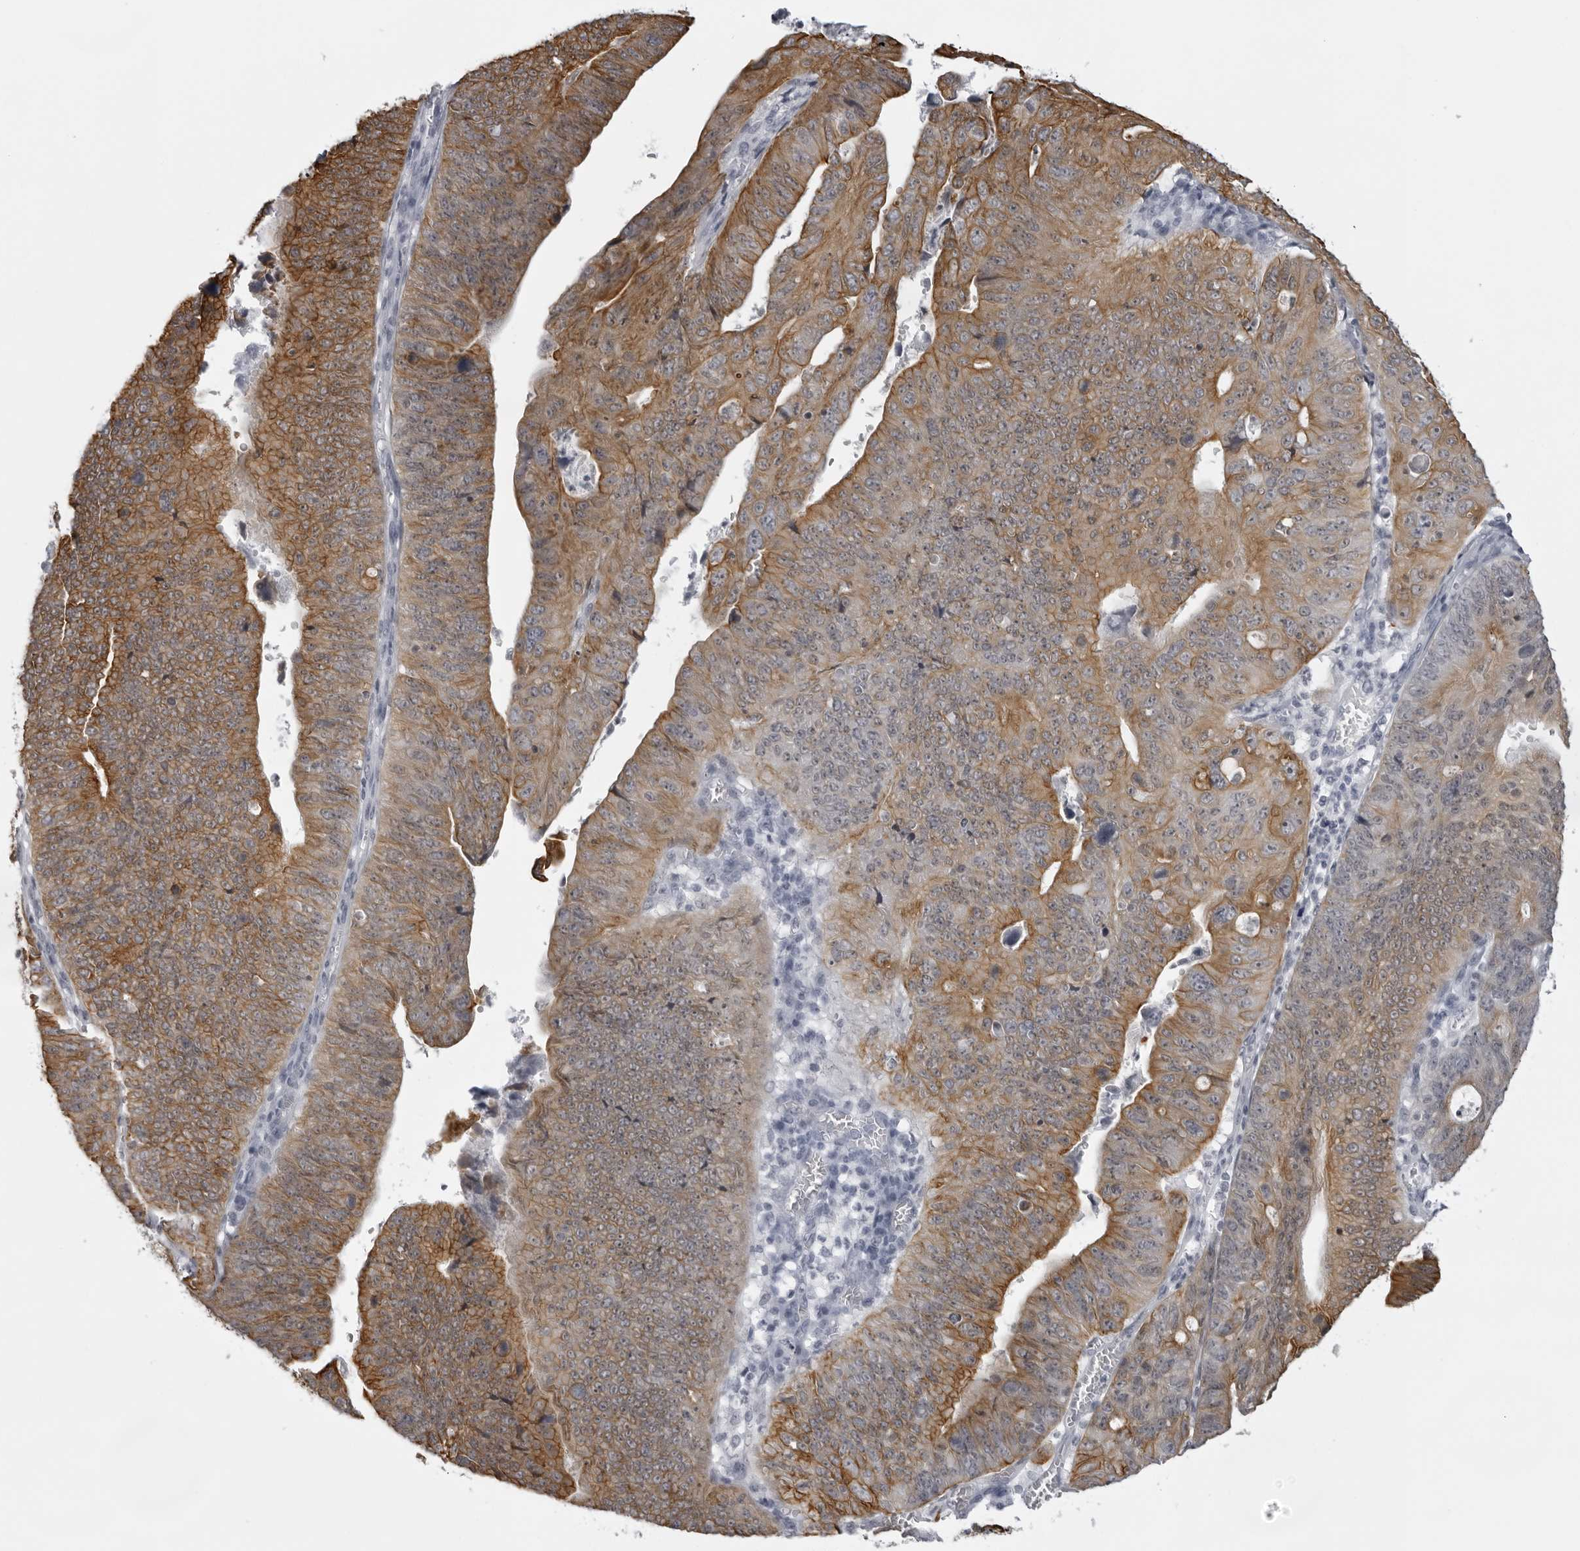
{"staining": {"intensity": "moderate", "quantity": ">75%", "location": "cytoplasmic/membranous"}, "tissue": "stomach cancer", "cell_type": "Tumor cells", "image_type": "cancer", "snomed": [{"axis": "morphology", "description": "Adenocarcinoma, NOS"}, {"axis": "topography", "description": "Stomach"}], "caption": "Moderate cytoplasmic/membranous protein positivity is present in about >75% of tumor cells in stomach adenocarcinoma.", "gene": "UROD", "patient": {"sex": "male", "age": 59}}